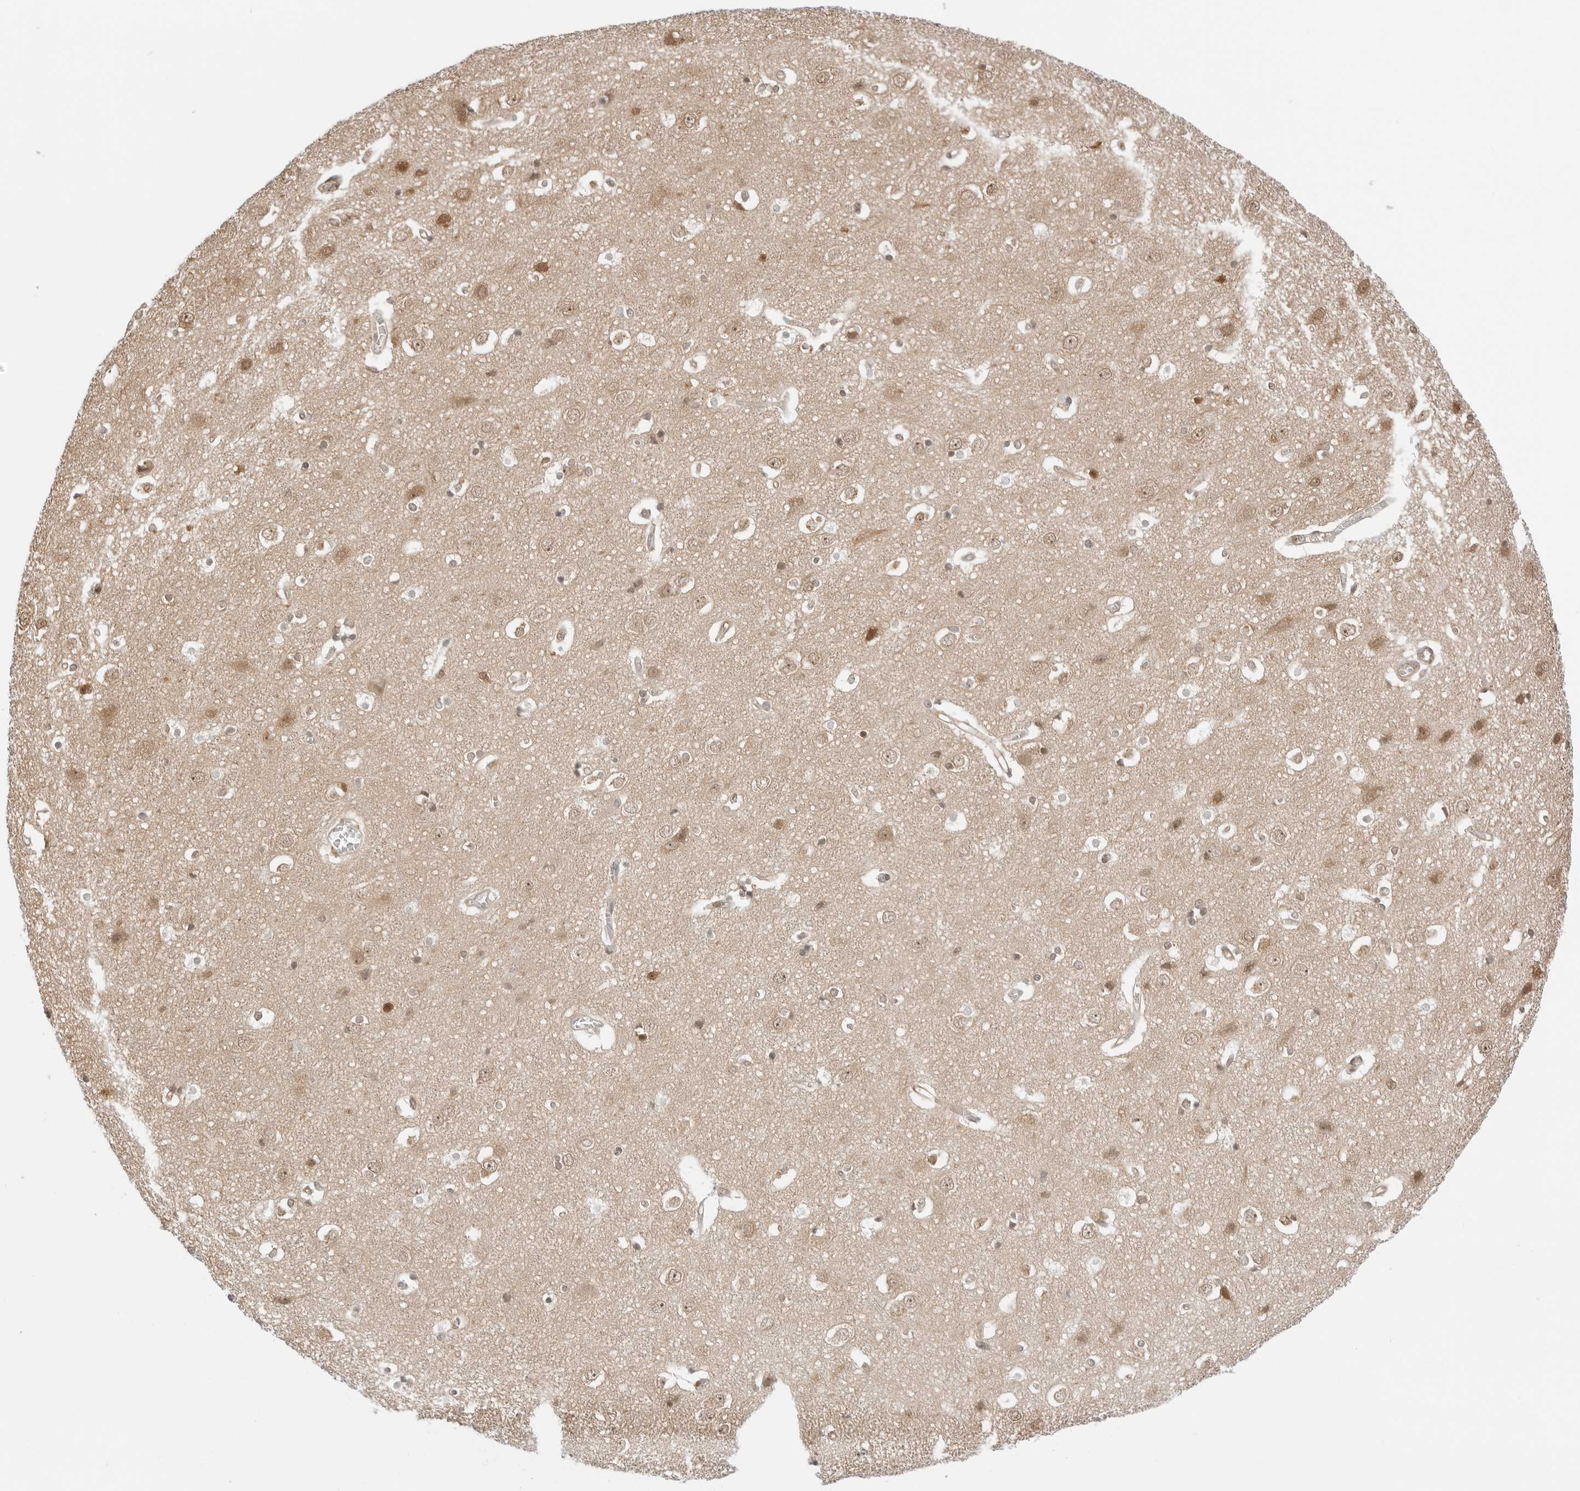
{"staining": {"intensity": "weak", "quantity": ">75%", "location": "cytoplasmic/membranous"}, "tissue": "cerebral cortex", "cell_type": "Endothelial cells", "image_type": "normal", "snomed": [{"axis": "morphology", "description": "Normal tissue, NOS"}, {"axis": "topography", "description": "Cerebral cortex"}], "caption": "Cerebral cortex stained with a brown dye exhibits weak cytoplasmic/membranous positive expression in approximately >75% of endothelial cells.", "gene": "NUDC", "patient": {"sex": "male", "age": 54}}